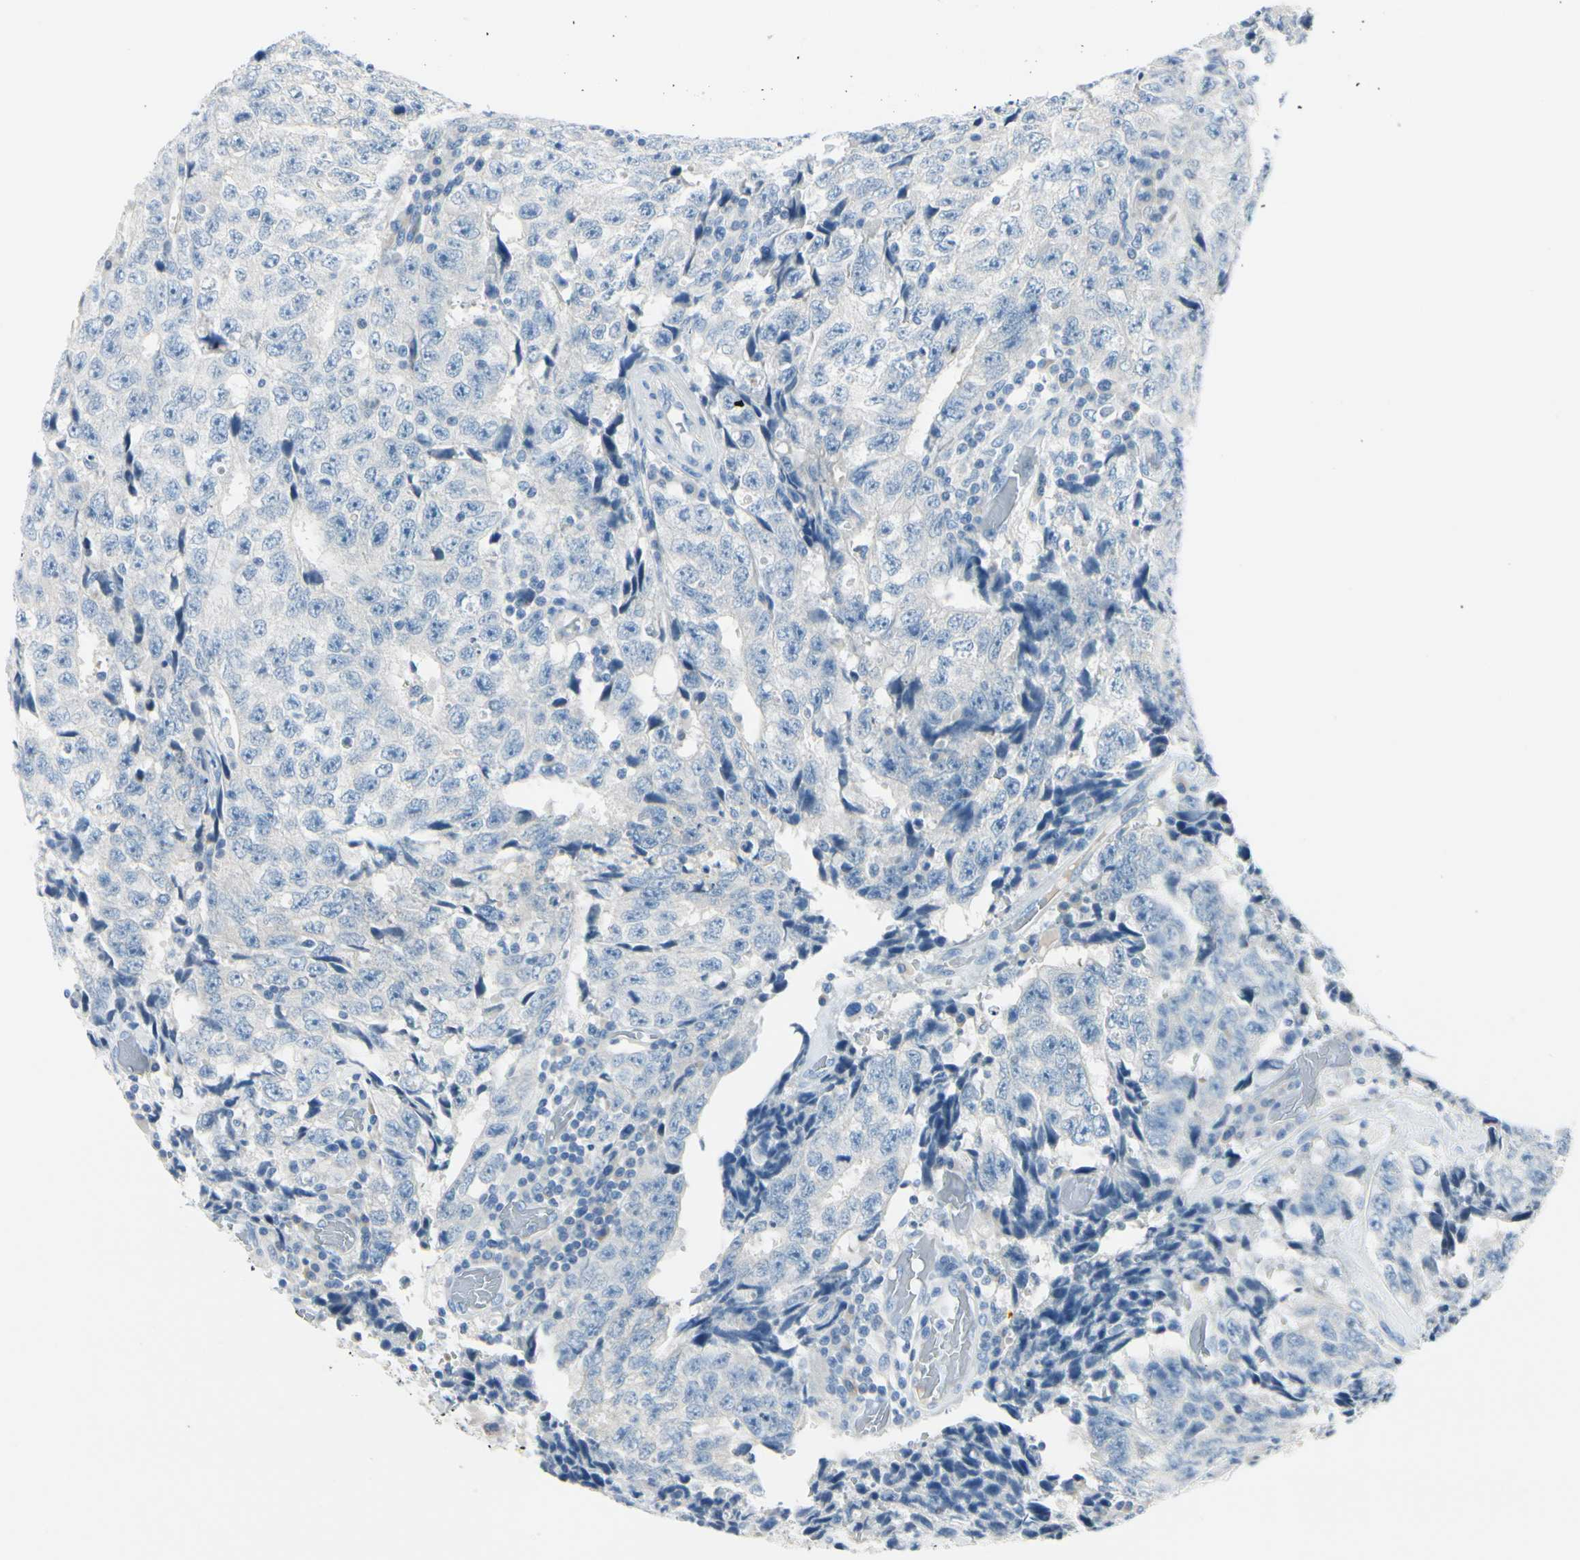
{"staining": {"intensity": "negative", "quantity": "none", "location": "none"}, "tissue": "testis cancer", "cell_type": "Tumor cells", "image_type": "cancer", "snomed": [{"axis": "morphology", "description": "Necrosis, NOS"}, {"axis": "morphology", "description": "Carcinoma, Embryonal, NOS"}, {"axis": "topography", "description": "Testis"}], "caption": "The image shows no staining of tumor cells in embryonal carcinoma (testis).", "gene": "PEBP1", "patient": {"sex": "male", "age": 19}}